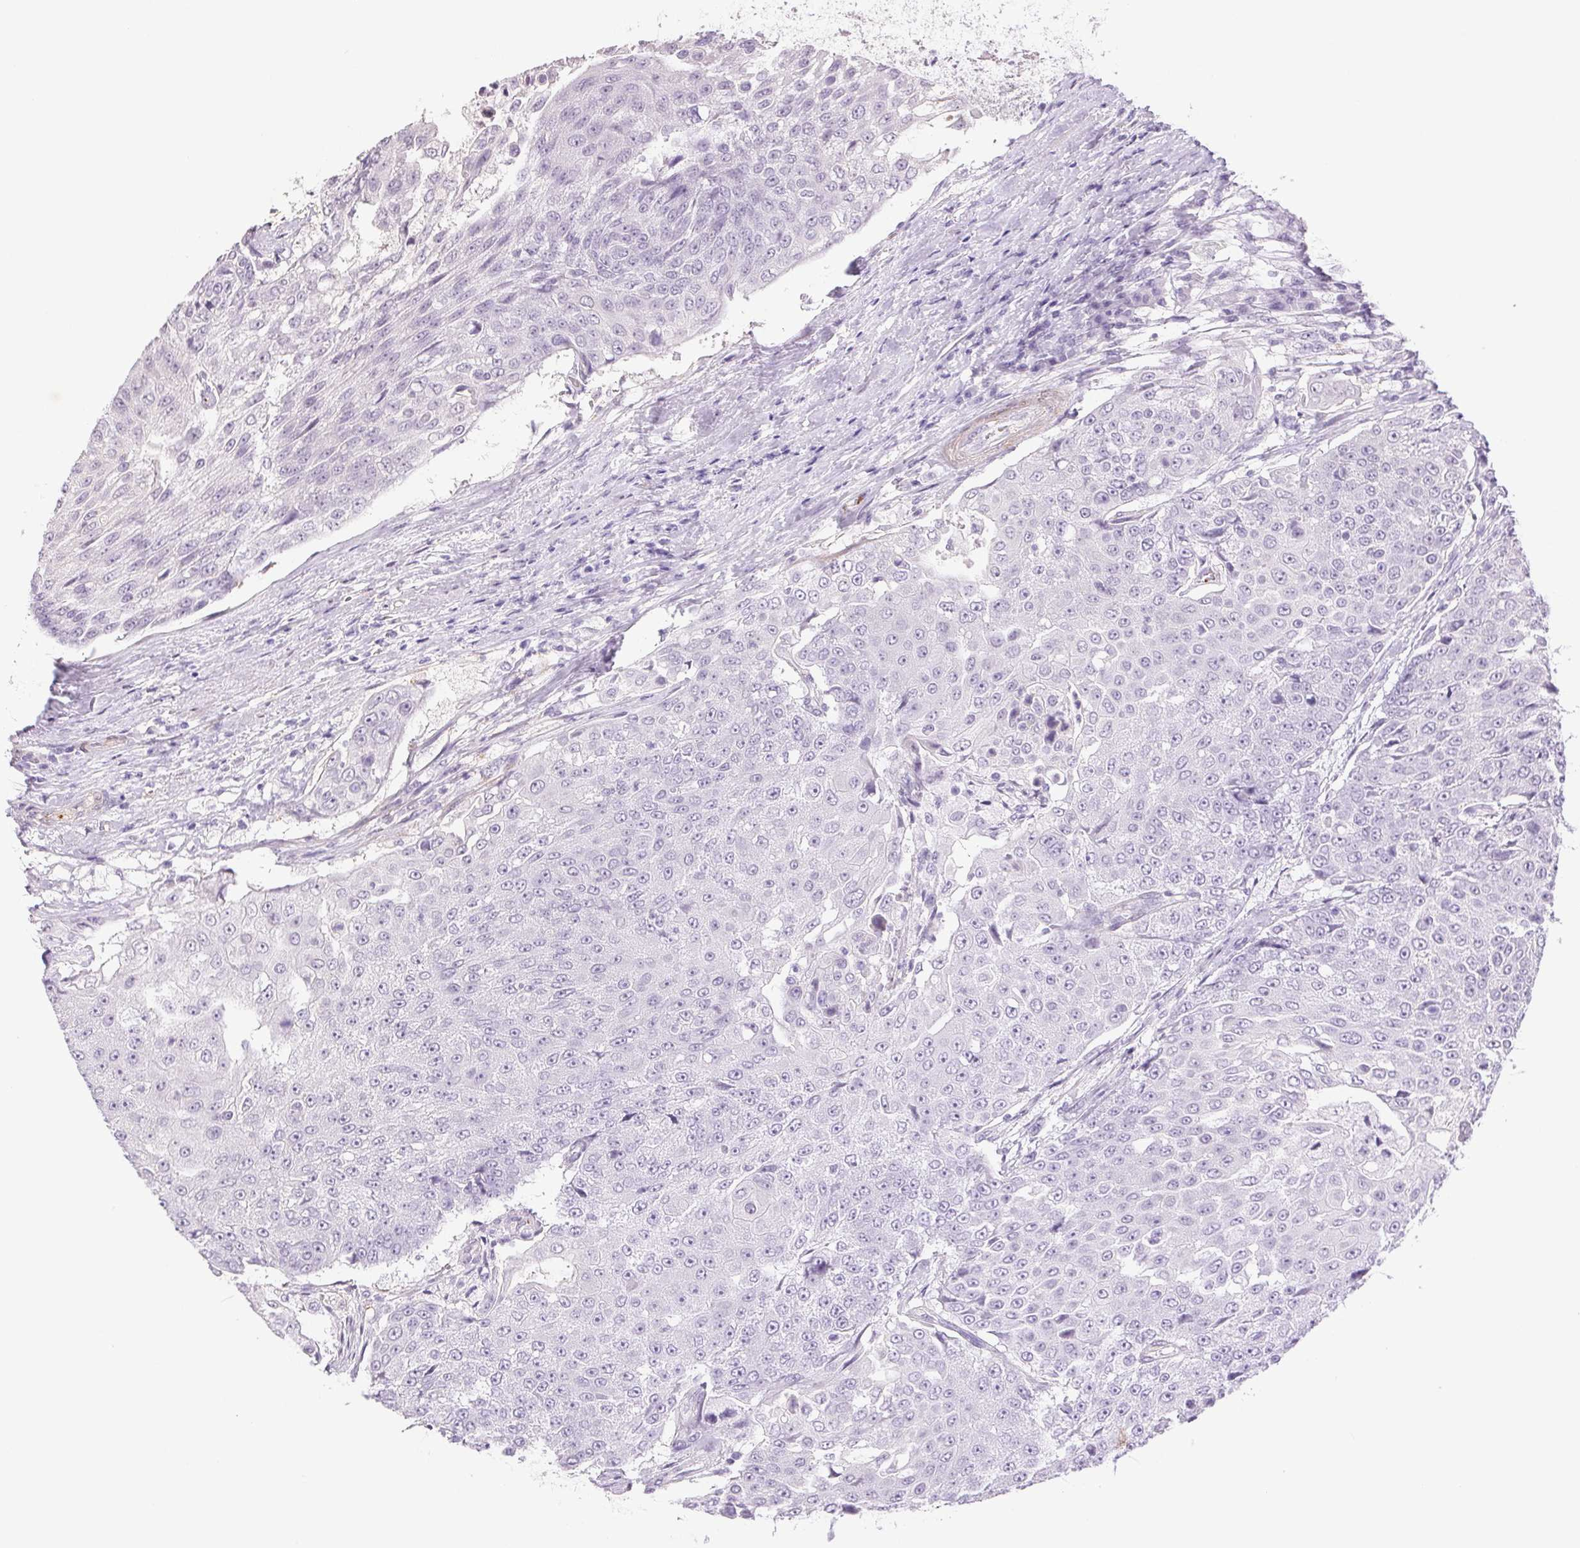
{"staining": {"intensity": "negative", "quantity": "none", "location": "none"}, "tissue": "urothelial cancer", "cell_type": "Tumor cells", "image_type": "cancer", "snomed": [{"axis": "morphology", "description": "Urothelial carcinoma, High grade"}, {"axis": "topography", "description": "Urinary bladder"}], "caption": "Immunohistochemistry (IHC) image of urothelial cancer stained for a protein (brown), which shows no expression in tumor cells. (Brightfield microscopy of DAB (3,3'-diaminobenzidine) immunohistochemistry at high magnification).", "gene": "PRL", "patient": {"sex": "female", "age": 63}}